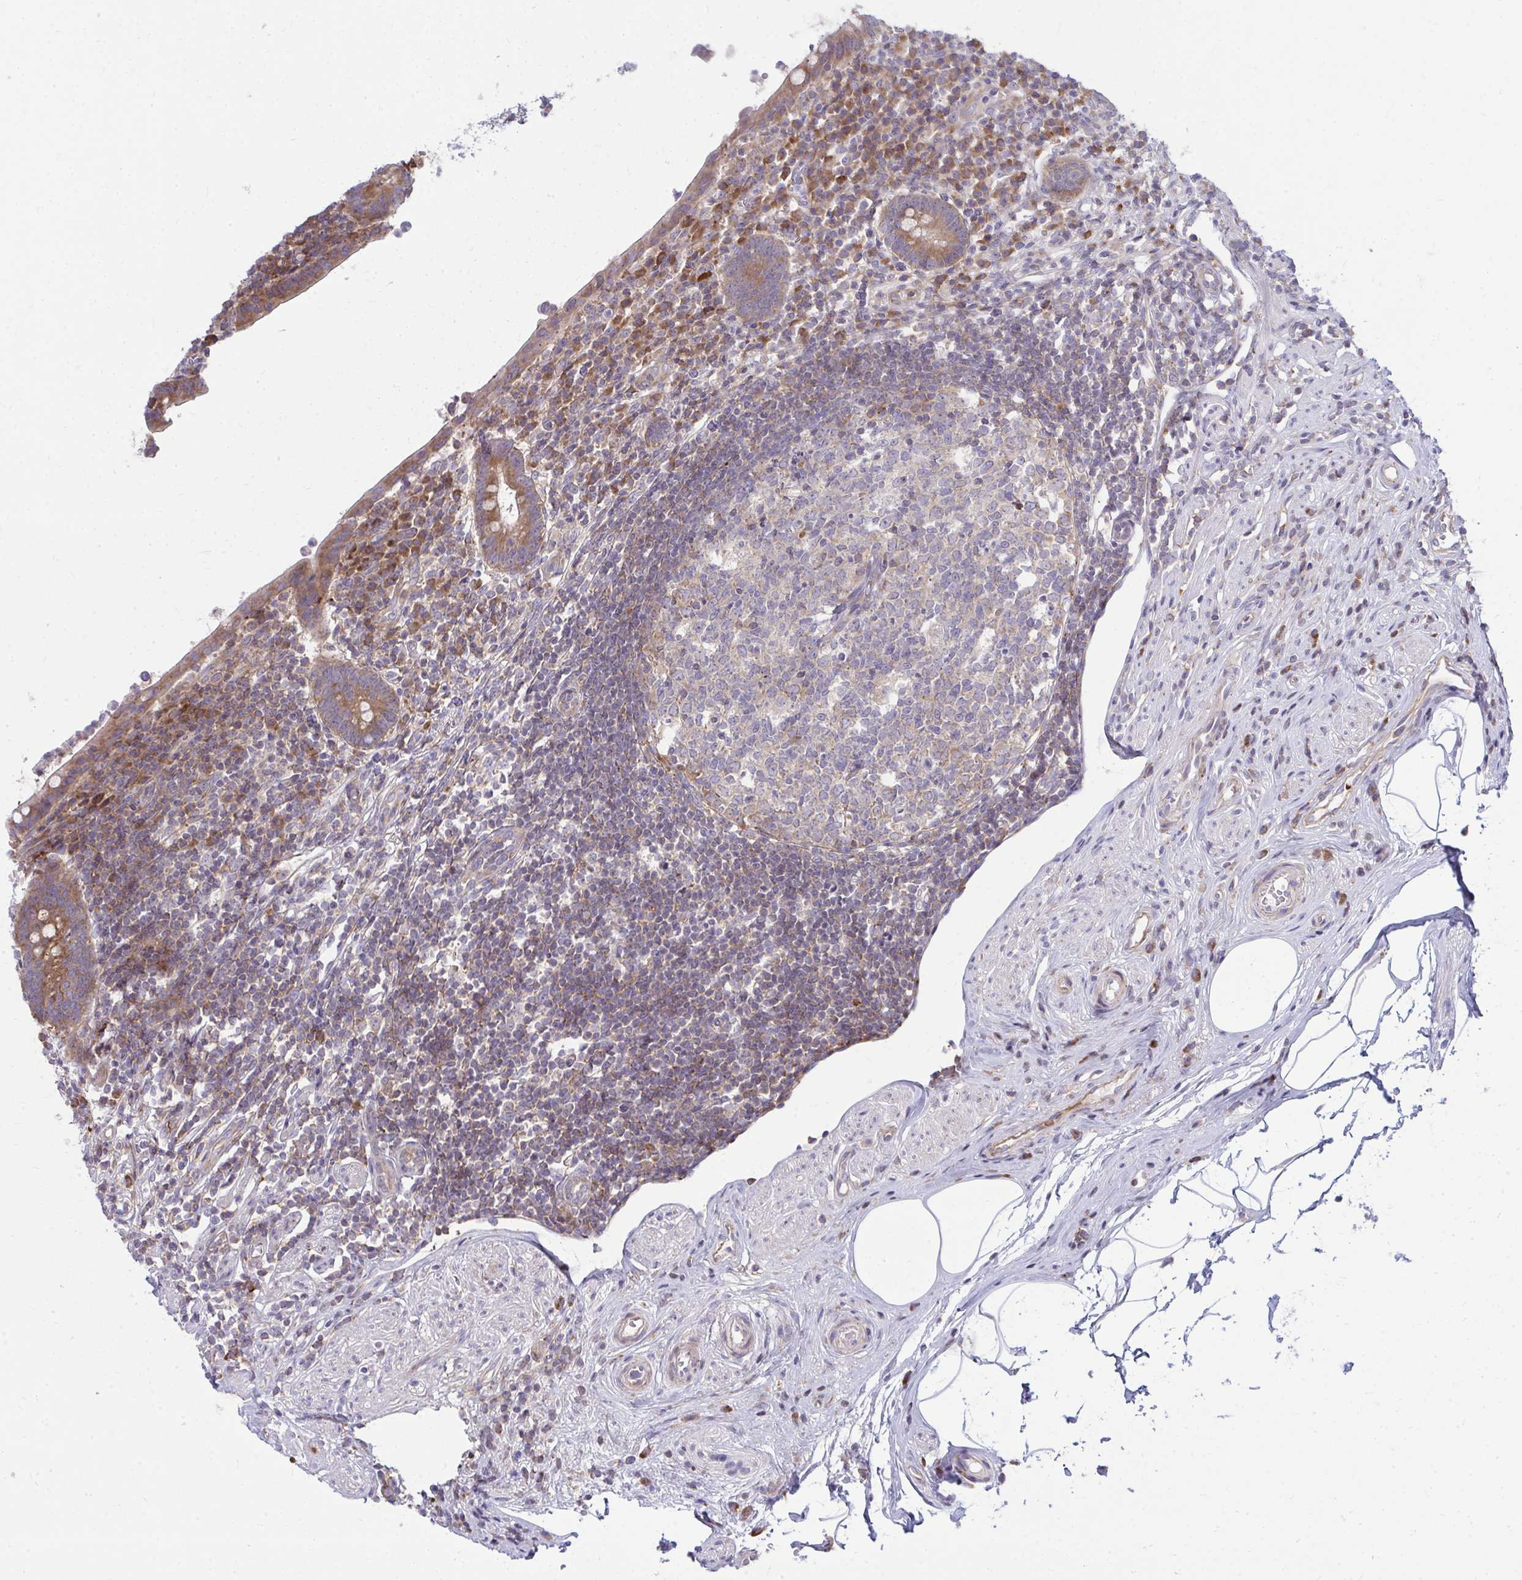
{"staining": {"intensity": "strong", "quantity": ">75%", "location": "cytoplasmic/membranous"}, "tissue": "appendix", "cell_type": "Glandular cells", "image_type": "normal", "snomed": [{"axis": "morphology", "description": "Normal tissue, NOS"}, {"axis": "topography", "description": "Appendix"}], "caption": "IHC of benign human appendix reveals high levels of strong cytoplasmic/membranous positivity in about >75% of glandular cells.", "gene": "GFPT2", "patient": {"sex": "female", "age": 56}}